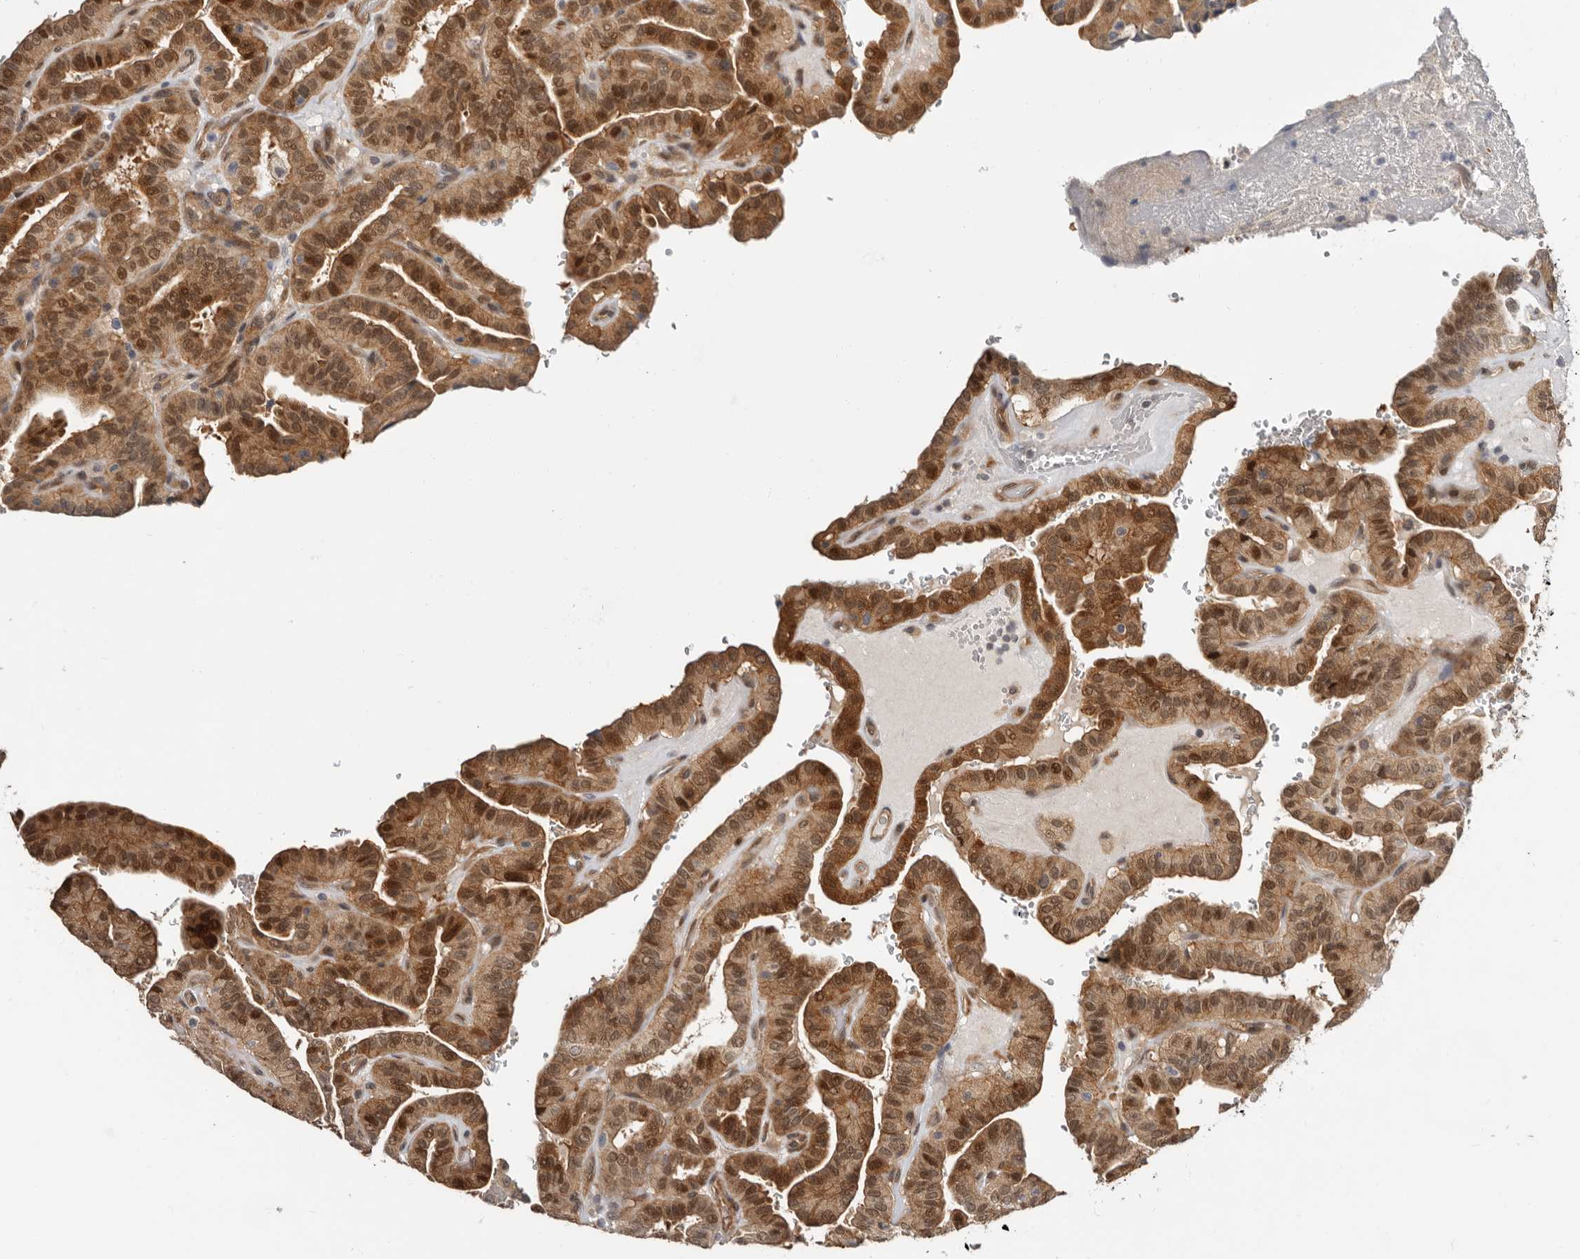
{"staining": {"intensity": "strong", "quantity": ">75%", "location": "cytoplasmic/membranous,nuclear"}, "tissue": "thyroid cancer", "cell_type": "Tumor cells", "image_type": "cancer", "snomed": [{"axis": "morphology", "description": "Papillary adenocarcinoma, NOS"}, {"axis": "topography", "description": "Thyroid gland"}], "caption": "Approximately >75% of tumor cells in thyroid cancer demonstrate strong cytoplasmic/membranous and nuclear protein expression as visualized by brown immunohistochemical staining.", "gene": "SBDS", "patient": {"sex": "male", "age": 77}}